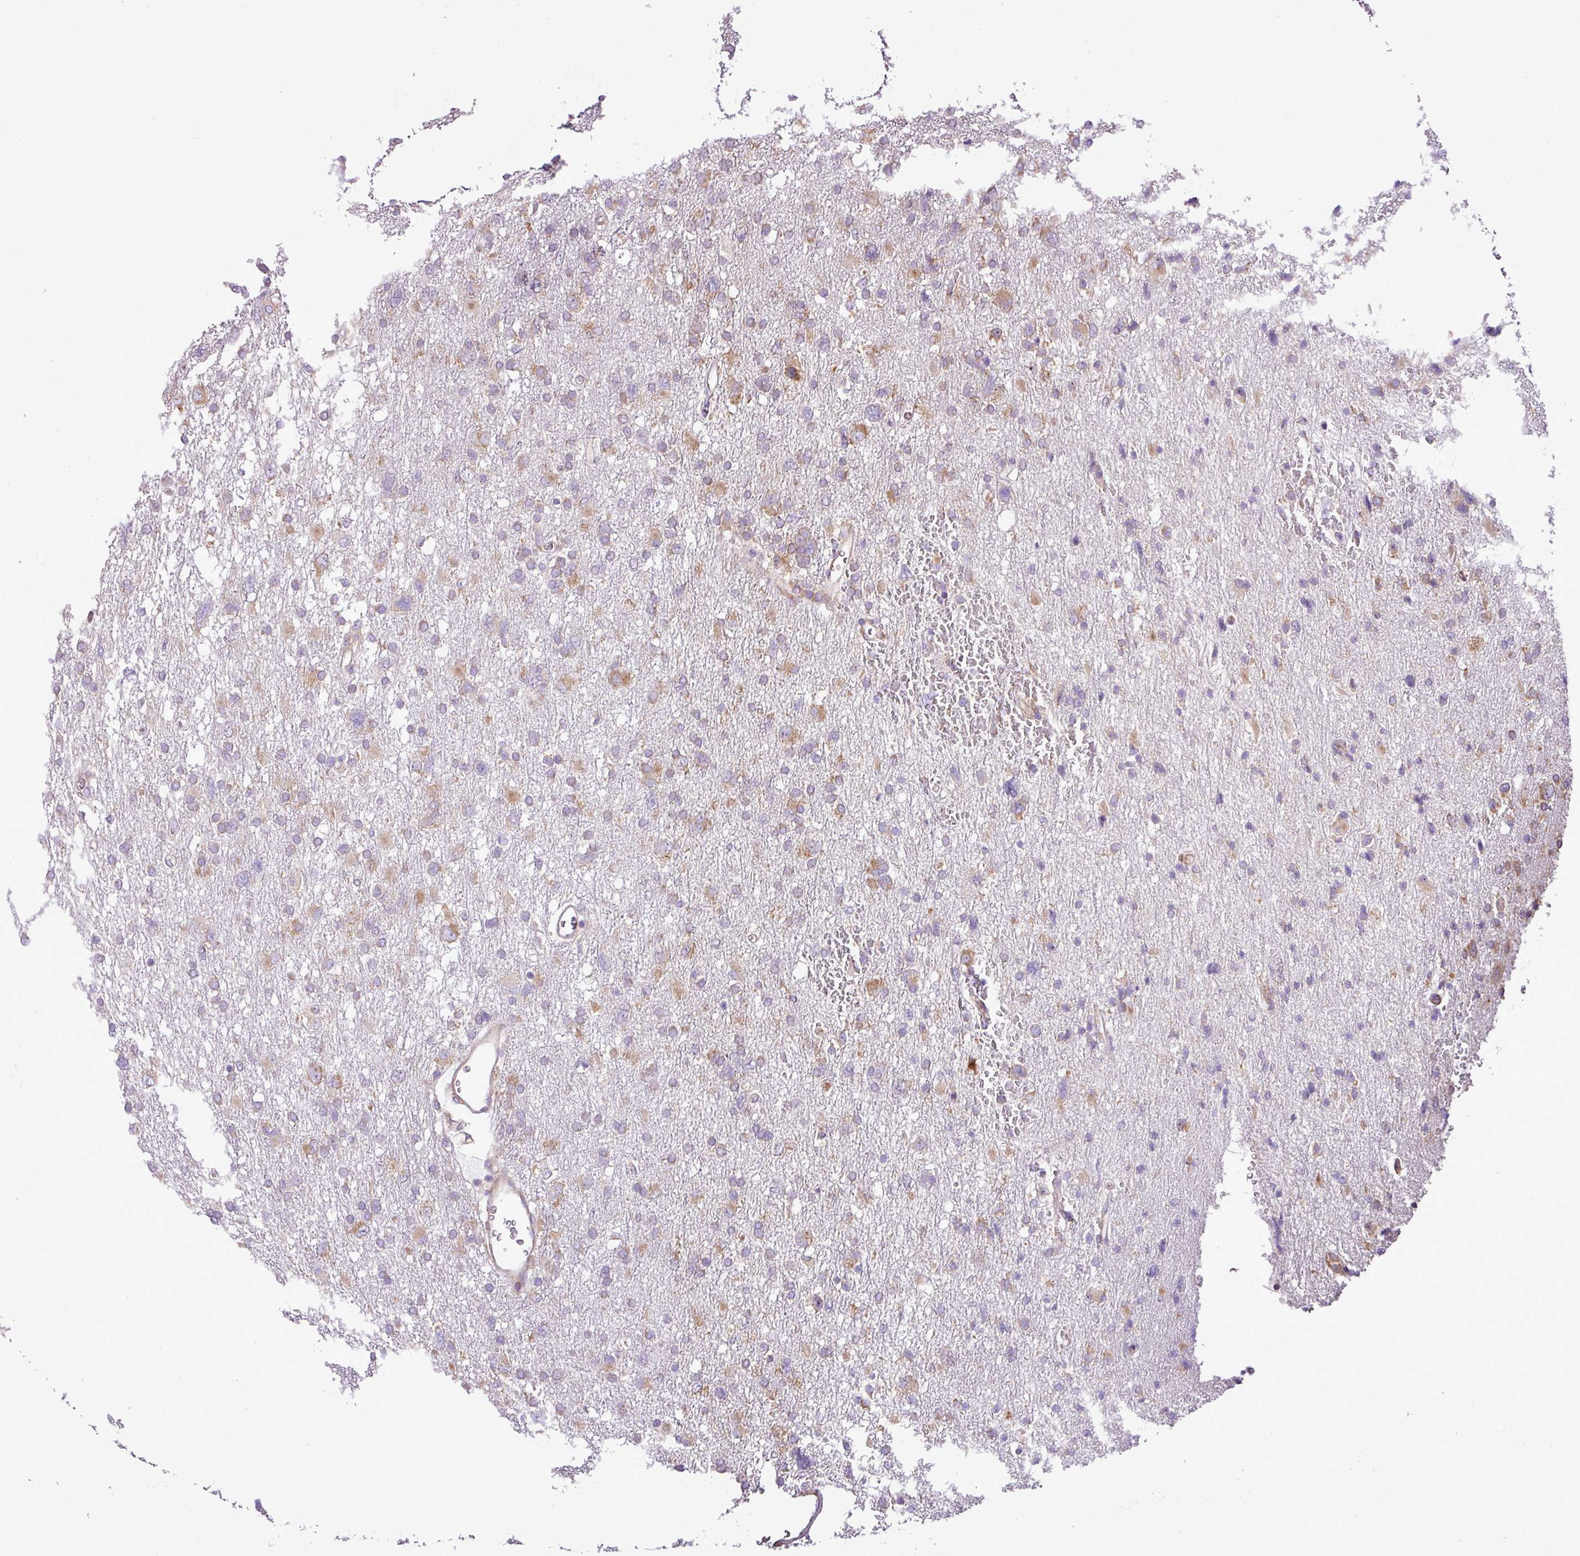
{"staining": {"intensity": "weak", "quantity": "<25%", "location": "cytoplasmic/membranous"}, "tissue": "glioma", "cell_type": "Tumor cells", "image_type": "cancer", "snomed": [{"axis": "morphology", "description": "Glioma, malignant, High grade"}, {"axis": "topography", "description": "Brain"}], "caption": "IHC image of neoplastic tissue: malignant high-grade glioma stained with DAB (3,3'-diaminobenzidine) reveals no significant protein positivity in tumor cells. (DAB (3,3'-diaminobenzidine) immunohistochemistry, high magnification).", "gene": "RPL13", "patient": {"sex": "male", "age": 61}}